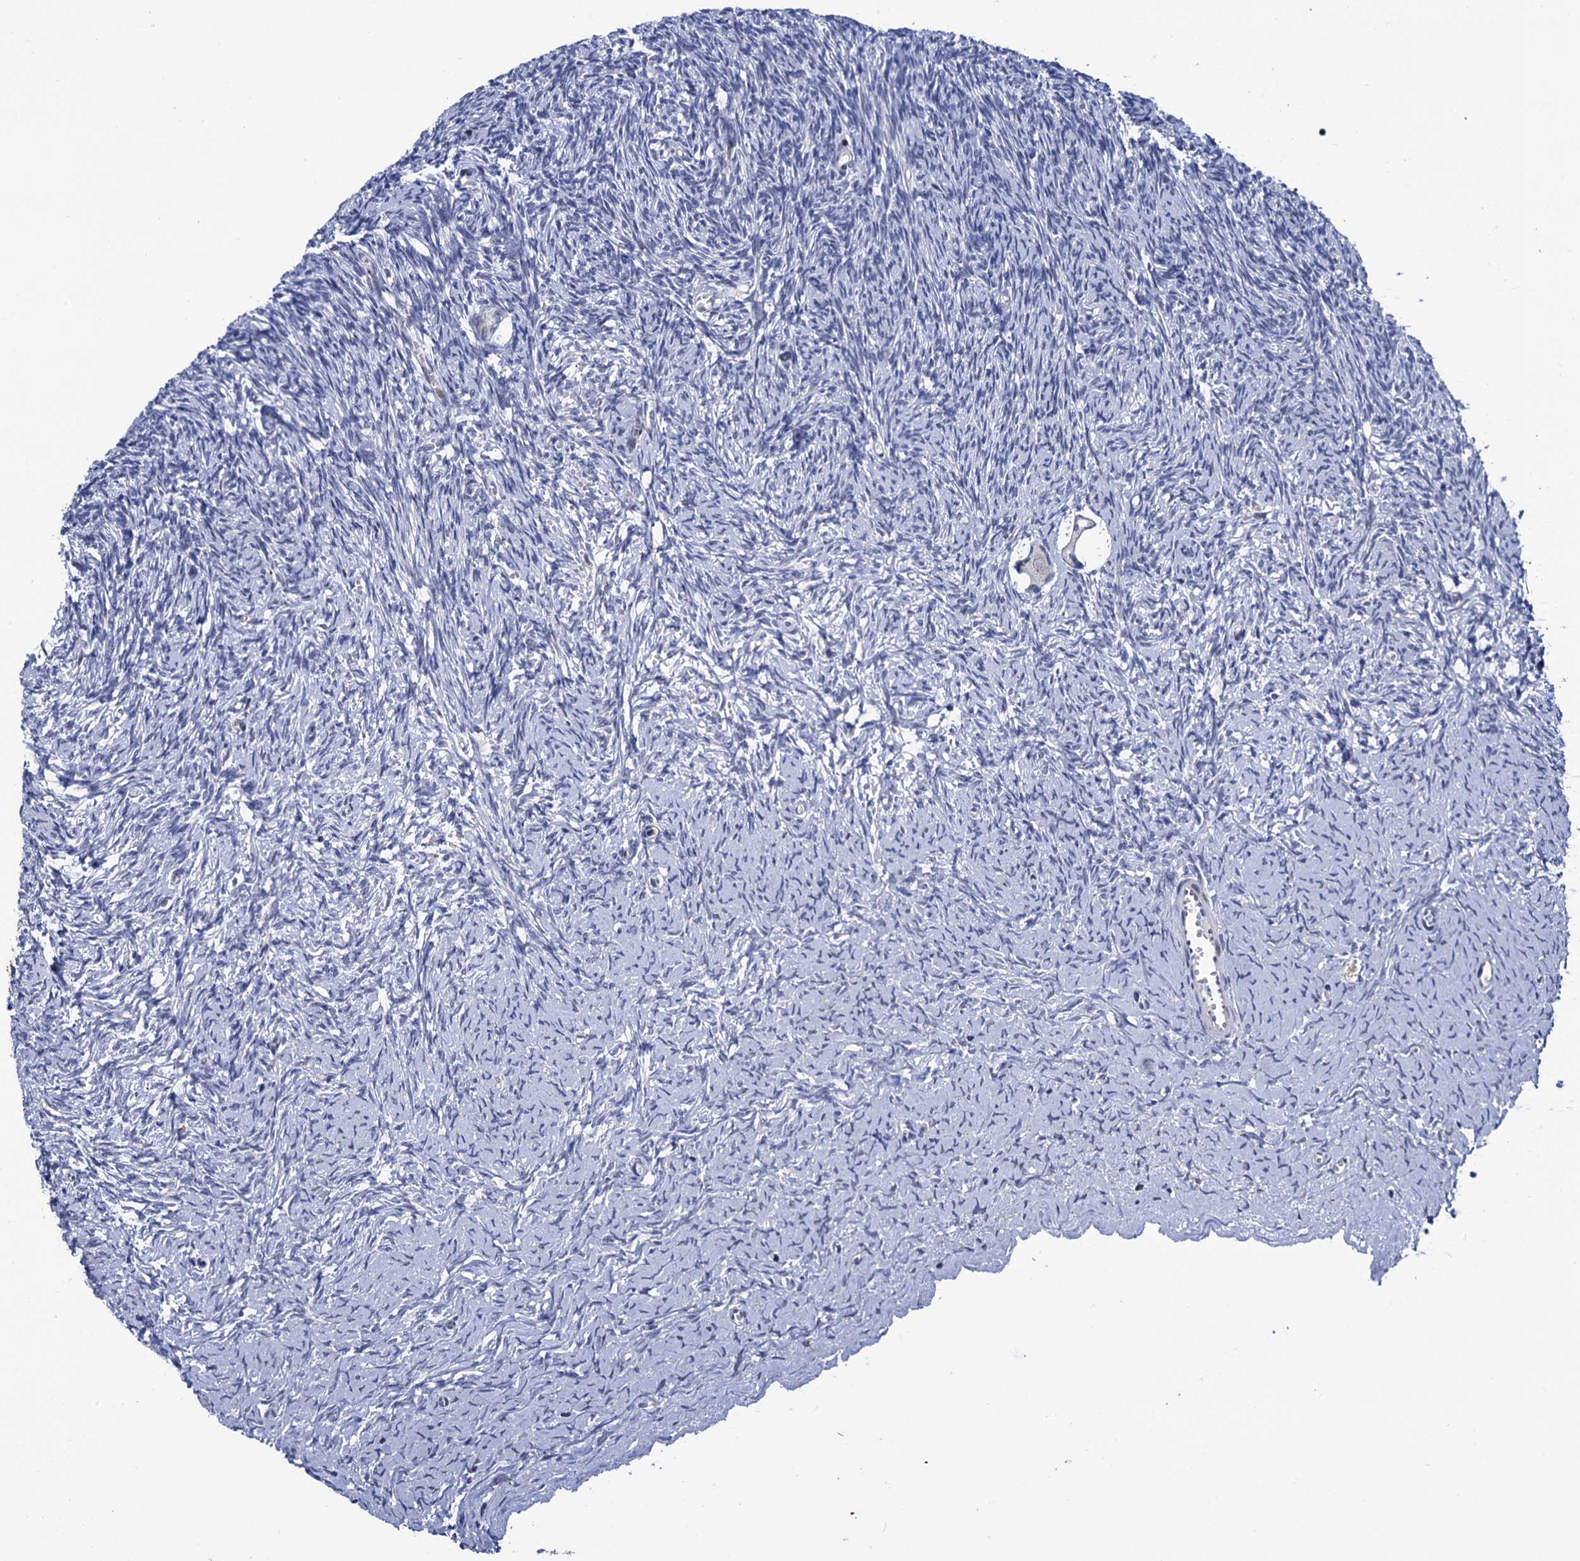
{"staining": {"intensity": "weak", "quantity": "25%-75%", "location": "cytoplasmic/membranous"}, "tissue": "ovary", "cell_type": "Follicle cells", "image_type": "normal", "snomed": [{"axis": "morphology", "description": "Normal tissue, NOS"}, {"axis": "topography", "description": "Ovary"}], "caption": "Protein expression by immunohistochemistry demonstrates weak cytoplasmic/membranous expression in approximately 25%-75% of follicle cells in unremarkable ovary.", "gene": "THAP2", "patient": {"sex": "female", "age": 39}}